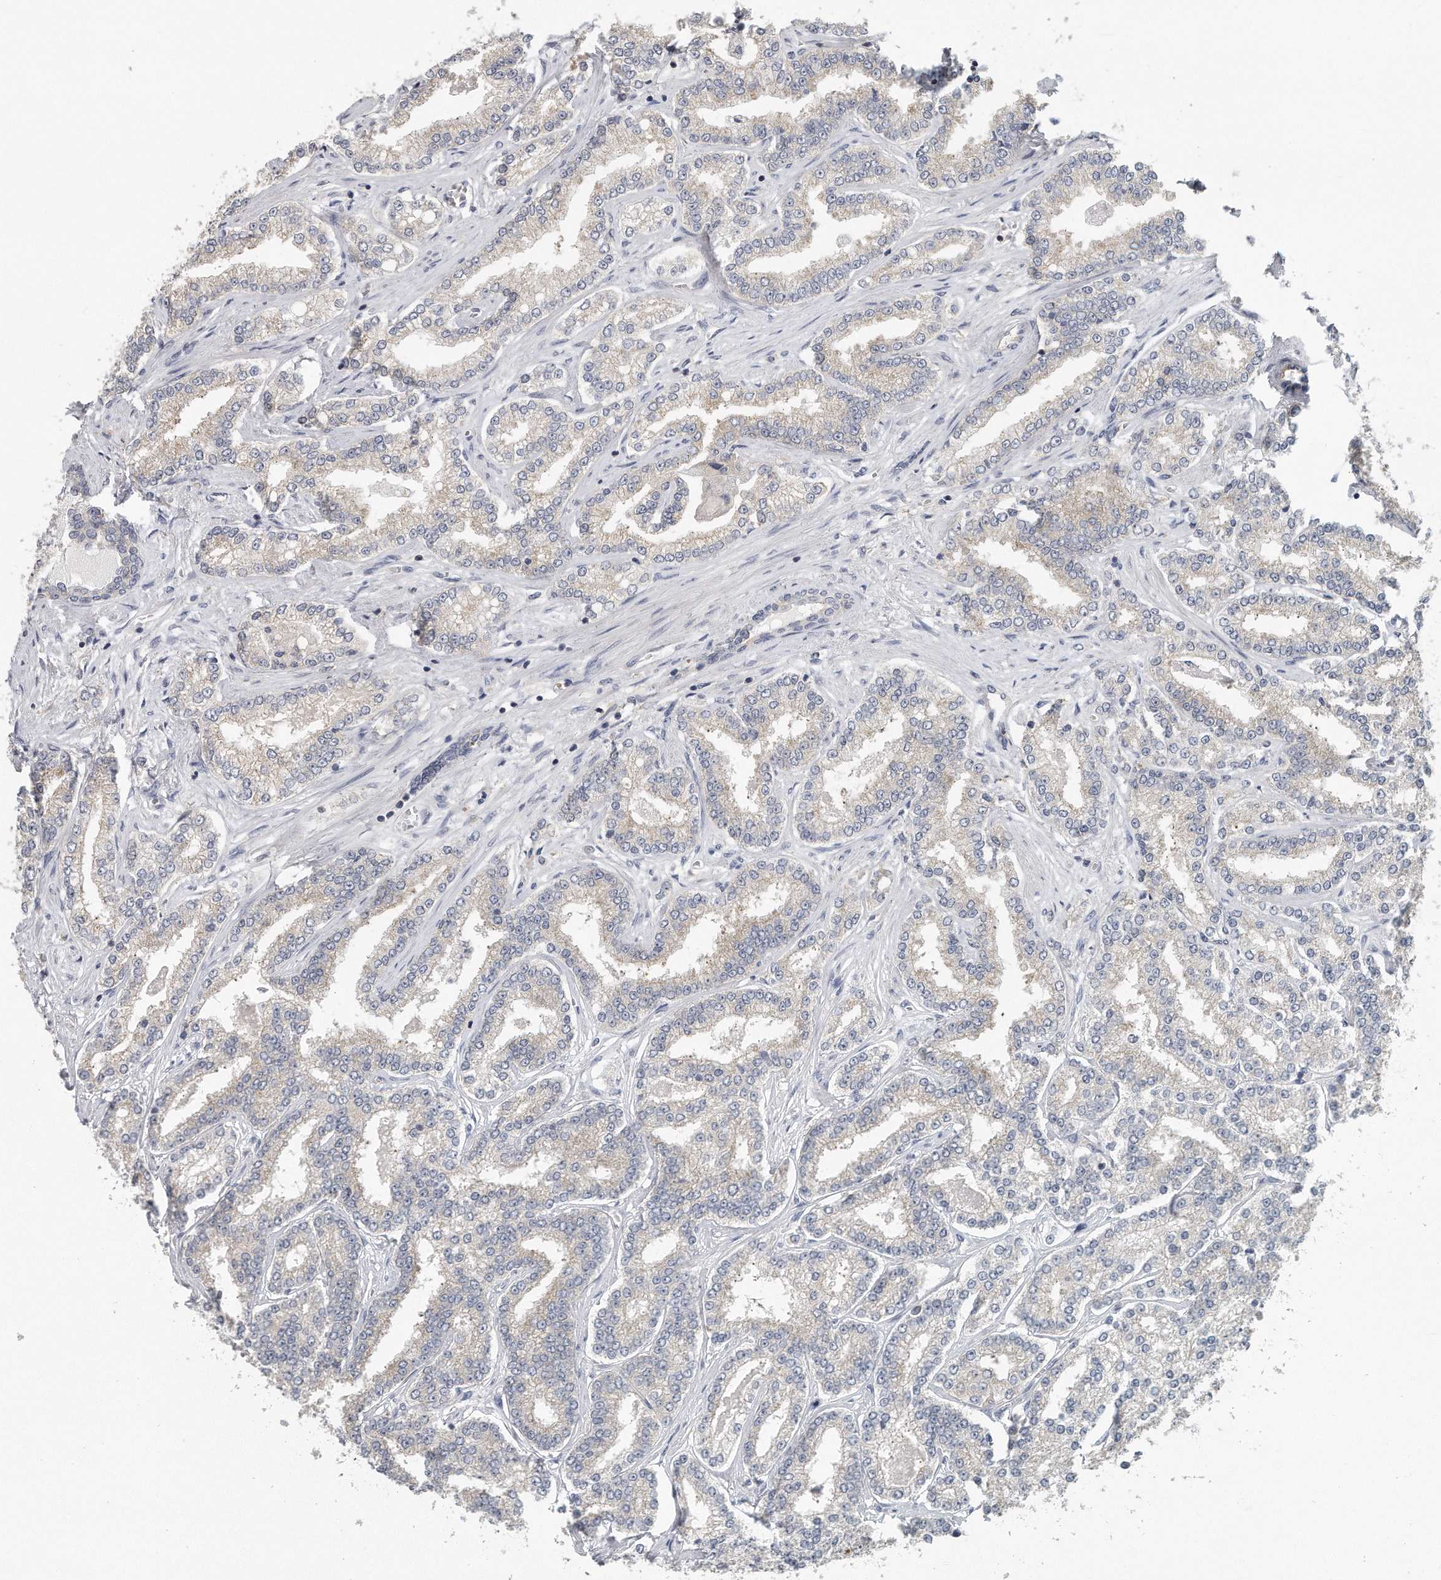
{"staining": {"intensity": "negative", "quantity": "none", "location": "none"}, "tissue": "prostate cancer", "cell_type": "Tumor cells", "image_type": "cancer", "snomed": [{"axis": "morphology", "description": "Normal tissue, NOS"}, {"axis": "morphology", "description": "Adenocarcinoma, High grade"}, {"axis": "topography", "description": "Prostate"}], "caption": "Immunohistochemical staining of prostate cancer reveals no significant staining in tumor cells.", "gene": "EIF3I", "patient": {"sex": "male", "age": 83}}